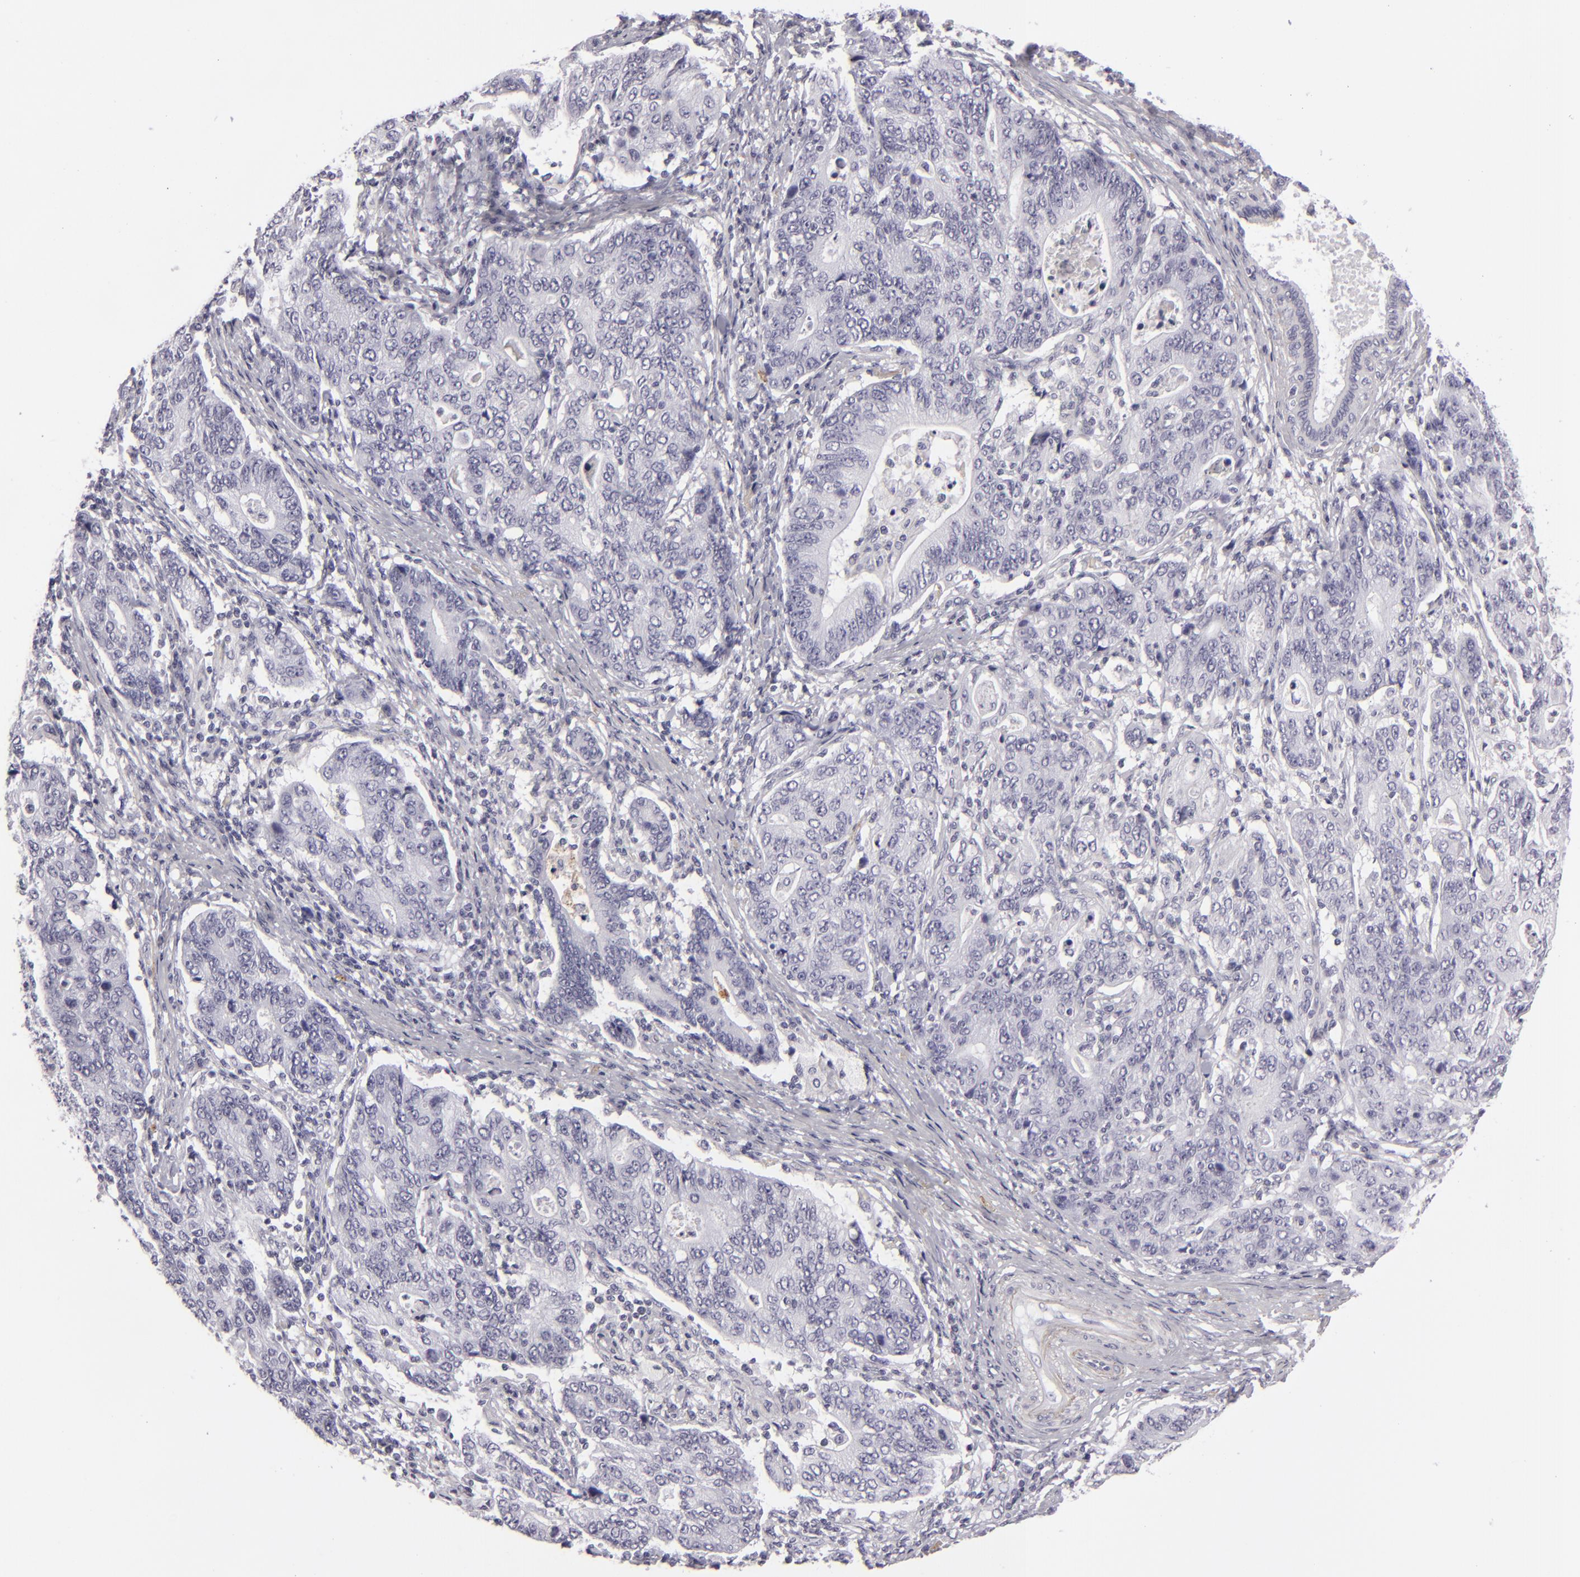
{"staining": {"intensity": "negative", "quantity": "none", "location": "none"}, "tissue": "stomach cancer", "cell_type": "Tumor cells", "image_type": "cancer", "snomed": [{"axis": "morphology", "description": "Adenocarcinoma, NOS"}, {"axis": "topography", "description": "Esophagus"}, {"axis": "topography", "description": "Stomach"}], "caption": "Immunohistochemistry of human stomach cancer (adenocarcinoma) demonstrates no staining in tumor cells.", "gene": "C9", "patient": {"sex": "male", "age": 74}}